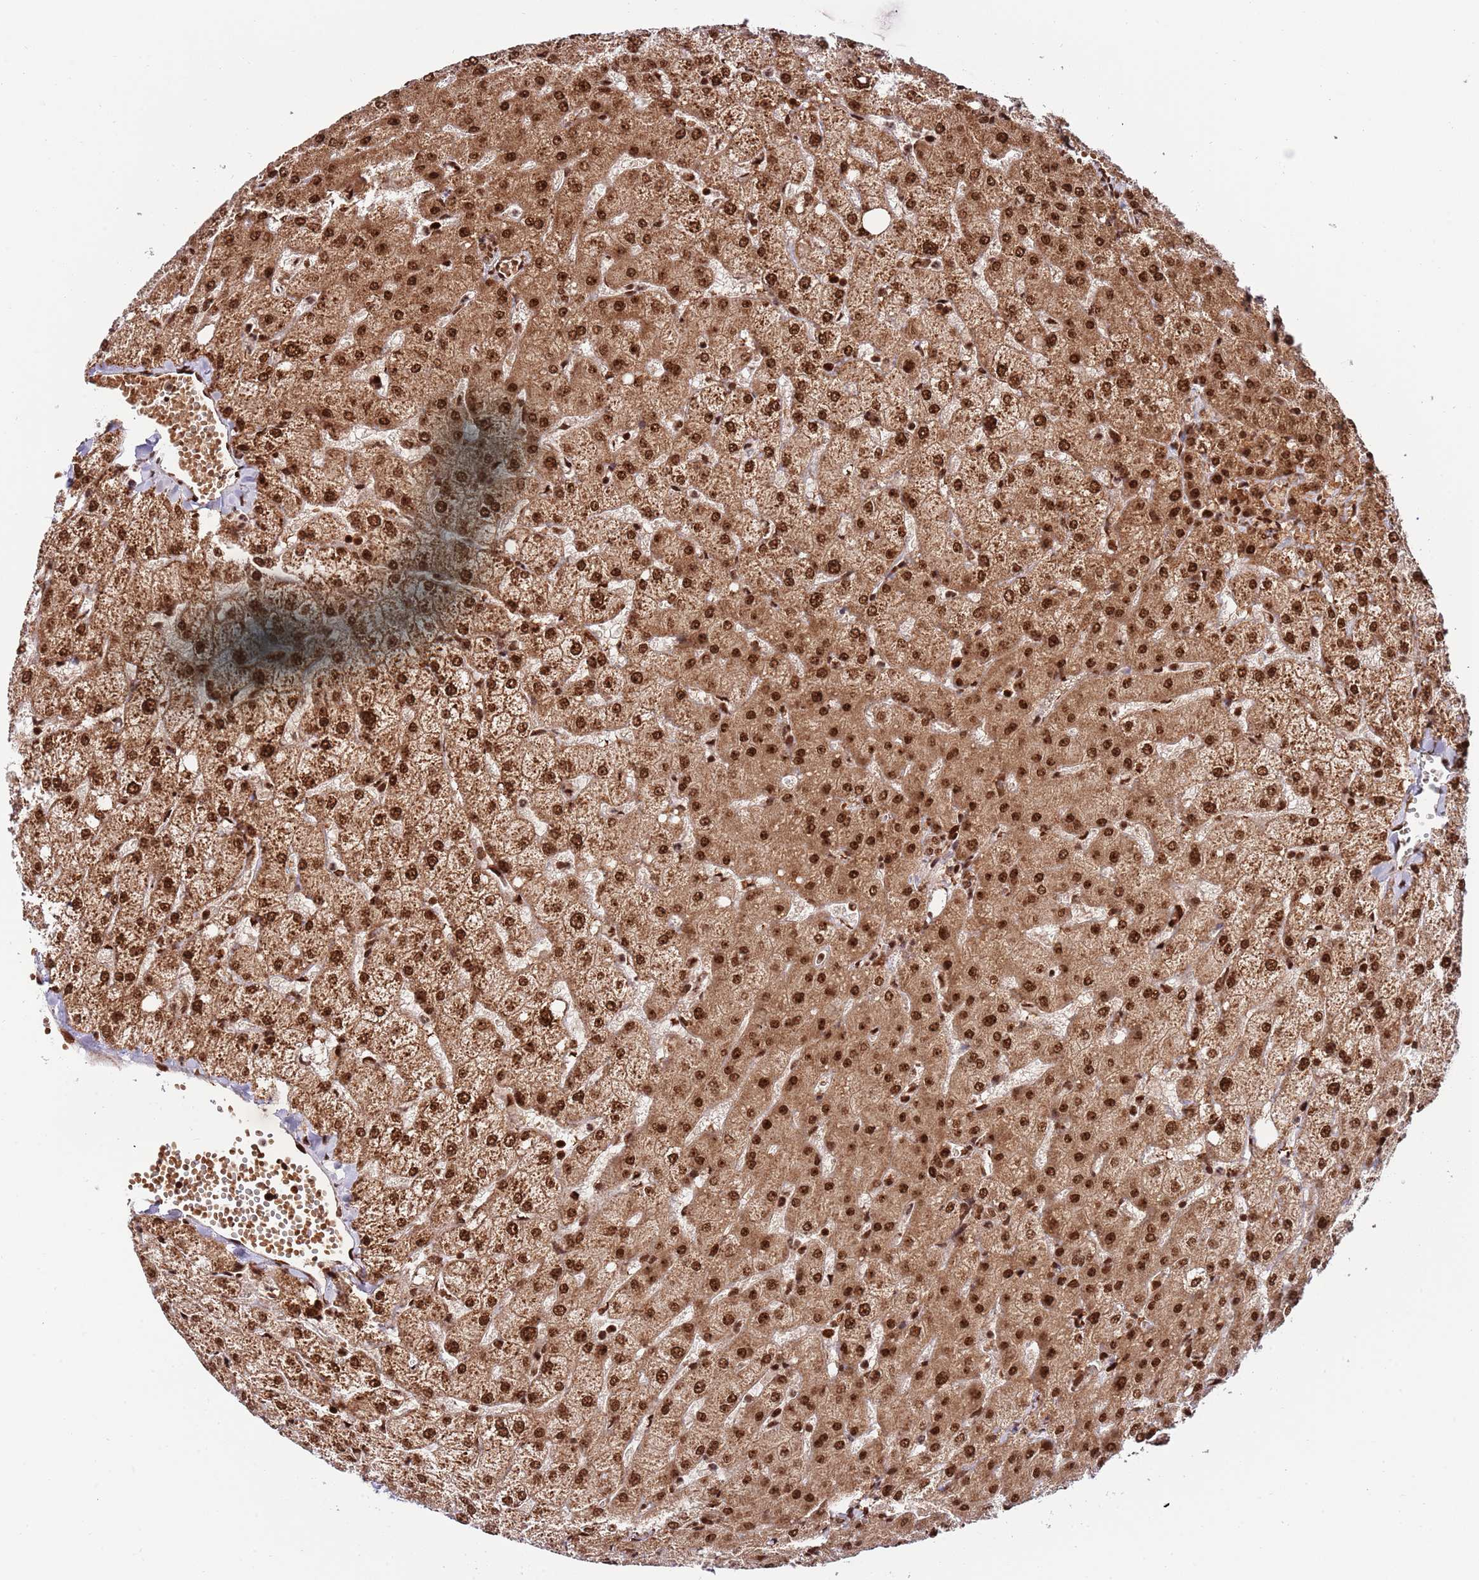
{"staining": {"intensity": "moderate", "quantity": ">75%", "location": "nuclear"}, "tissue": "liver", "cell_type": "Cholangiocytes", "image_type": "normal", "snomed": [{"axis": "morphology", "description": "Normal tissue, NOS"}, {"axis": "topography", "description": "Liver"}], "caption": "A medium amount of moderate nuclear expression is appreciated in approximately >75% of cholangiocytes in normal liver. The protein is shown in brown color, while the nuclei are stained blue.", "gene": "RIF1", "patient": {"sex": "female", "age": 54}}